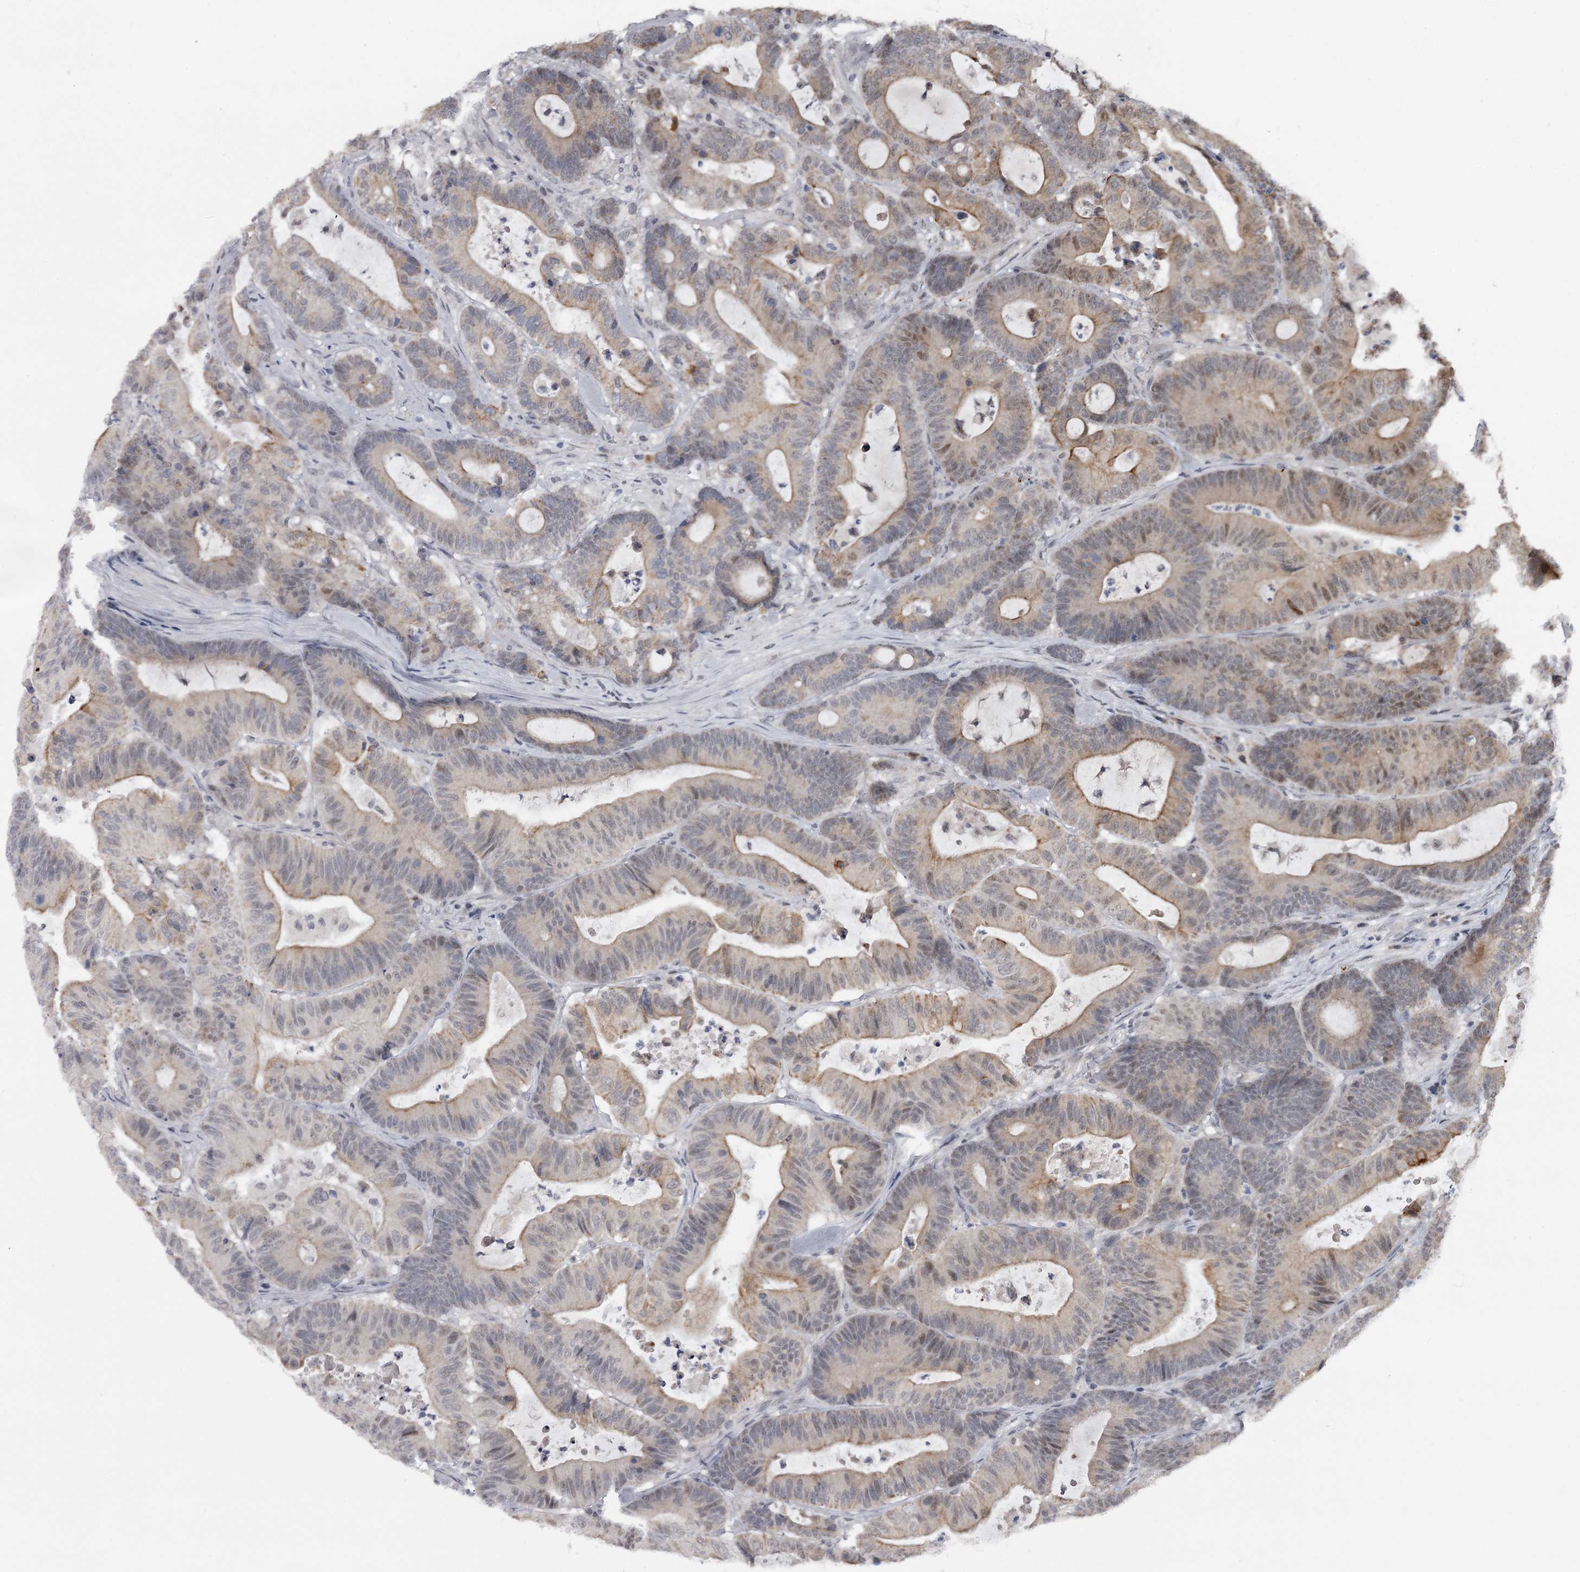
{"staining": {"intensity": "weak", "quantity": "25%-75%", "location": "cytoplasmic/membranous,nuclear"}, "tissue": "colorectal cancer", "cell_type": "Tumor cells", "image_type": "cancer", "snomed": [{"axis": "morphology", "description": "Adenocarcinoma, NOS"}, {"axis": "topography", "description": "Colon"}], "caption": "Colorectal cancer stained with immunohistochemistry (IHC) reveals weak cytoplasmic/membranous and nuclear positivity in approximately 25%-75% of tumor cells. (DAB (3,3'-diaminobenzidine) = brown stain, brightfield microscopy at high magnification).", "gene": "GTSF1", "patient": {"sex": "female", "age": 84}}